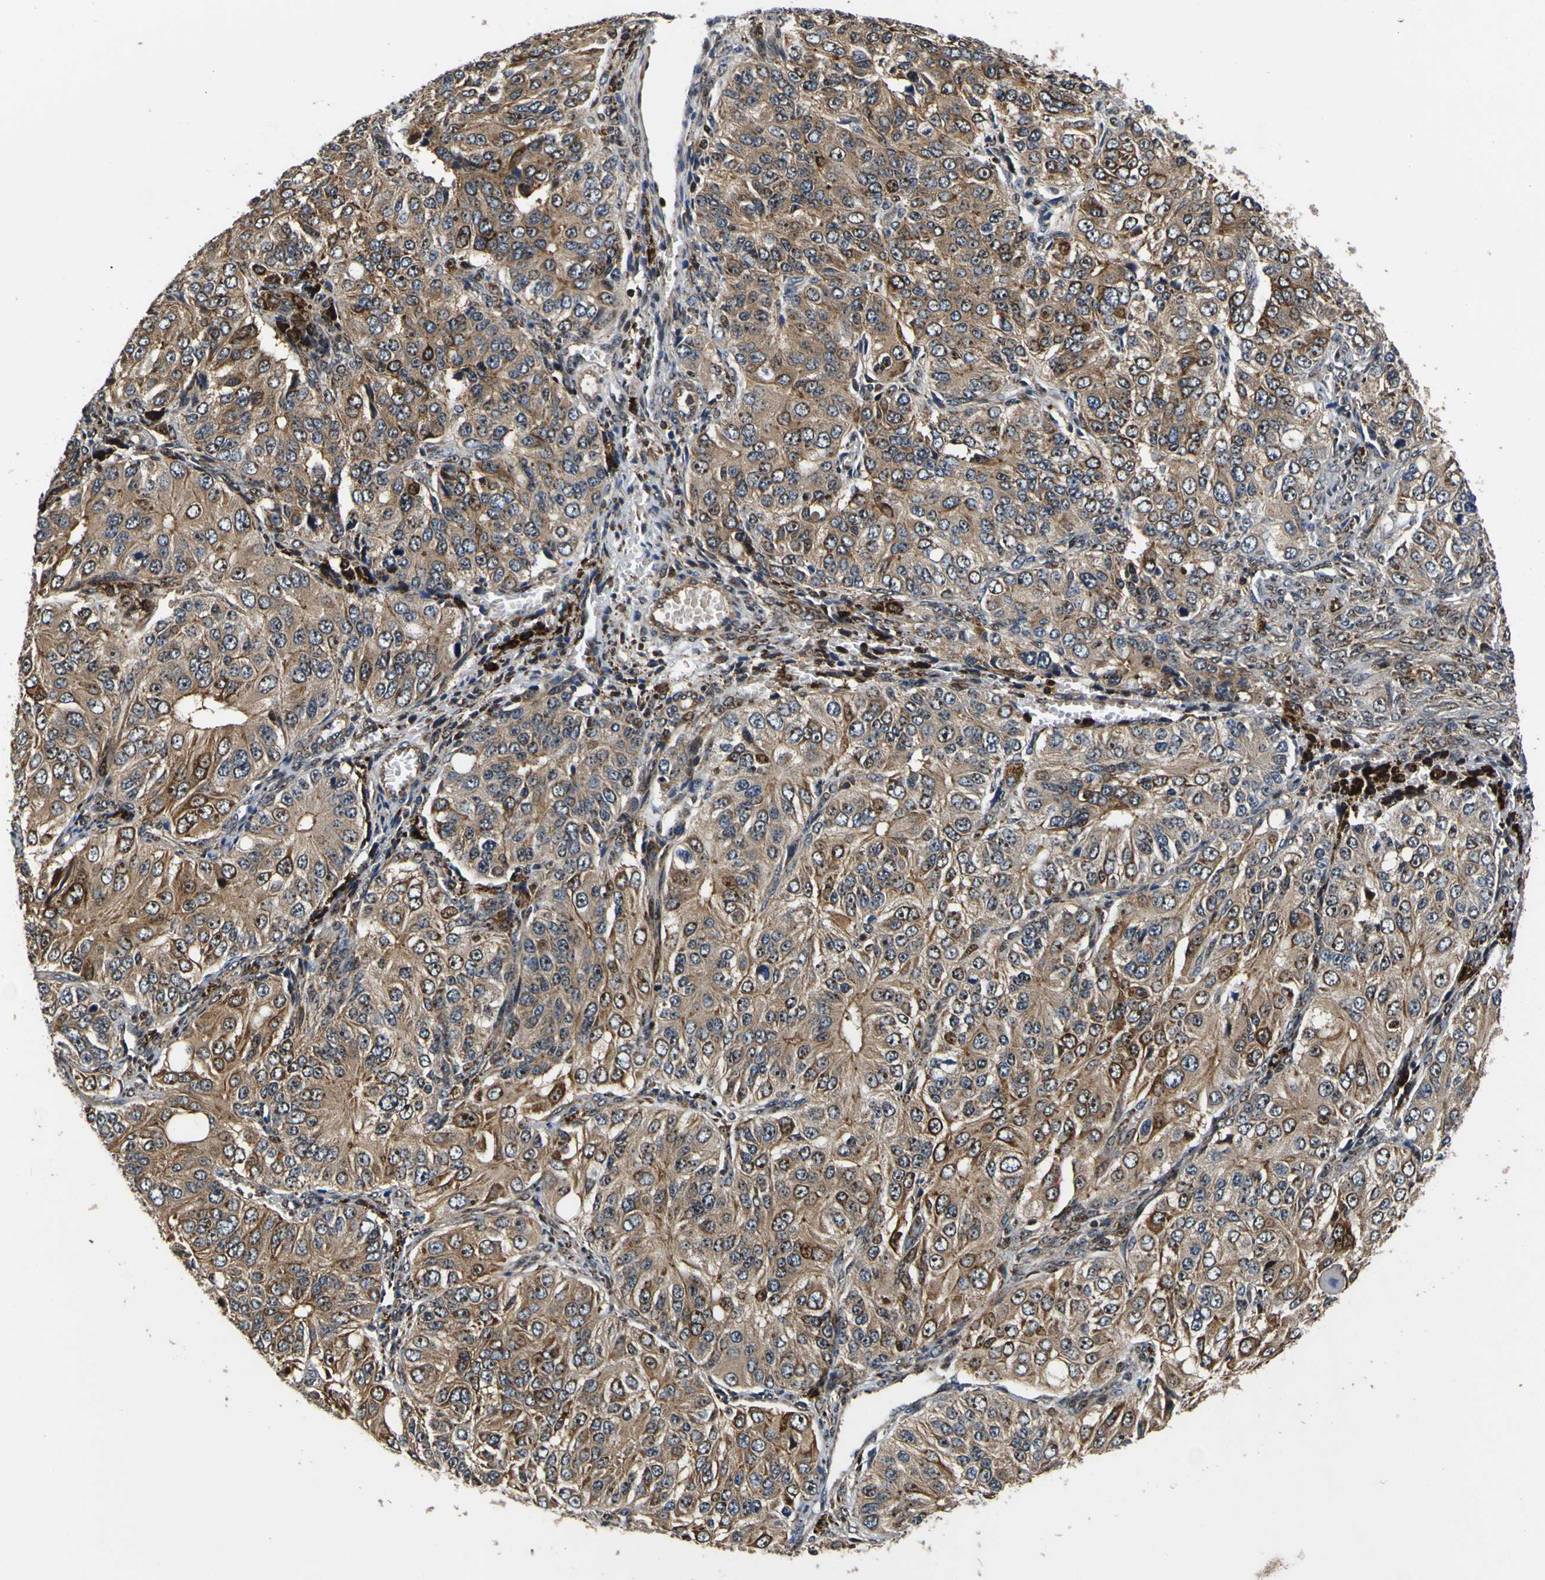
{"staining": {"intensity": "moderate", "quantity": ">75%", "location": "cytoplasmic/membranous"}, "tissue": "ovarian cancer", "cell_type": "Tumor cells", "image_type": "cancer", "snomed": [{"axis": "morphology", "description": "Carcinoma, endometroid"}, {"axis": "topography", "description": "Ovary"}], "caption": "IHC staining of endometroid carcinoma (ovarian), which reveals medium levels of moderate cytoplasmic/membranous positivity in approximately >75% of tumor cells indicating moderate cytoplasmic/membranous protein staining. The staining was performed using DAB (brown) for protein detection and nuclei were counterstained in hematoxylin (blue).", "gene": "LRP4", "patient": {"sex": "female", "age": 51}}